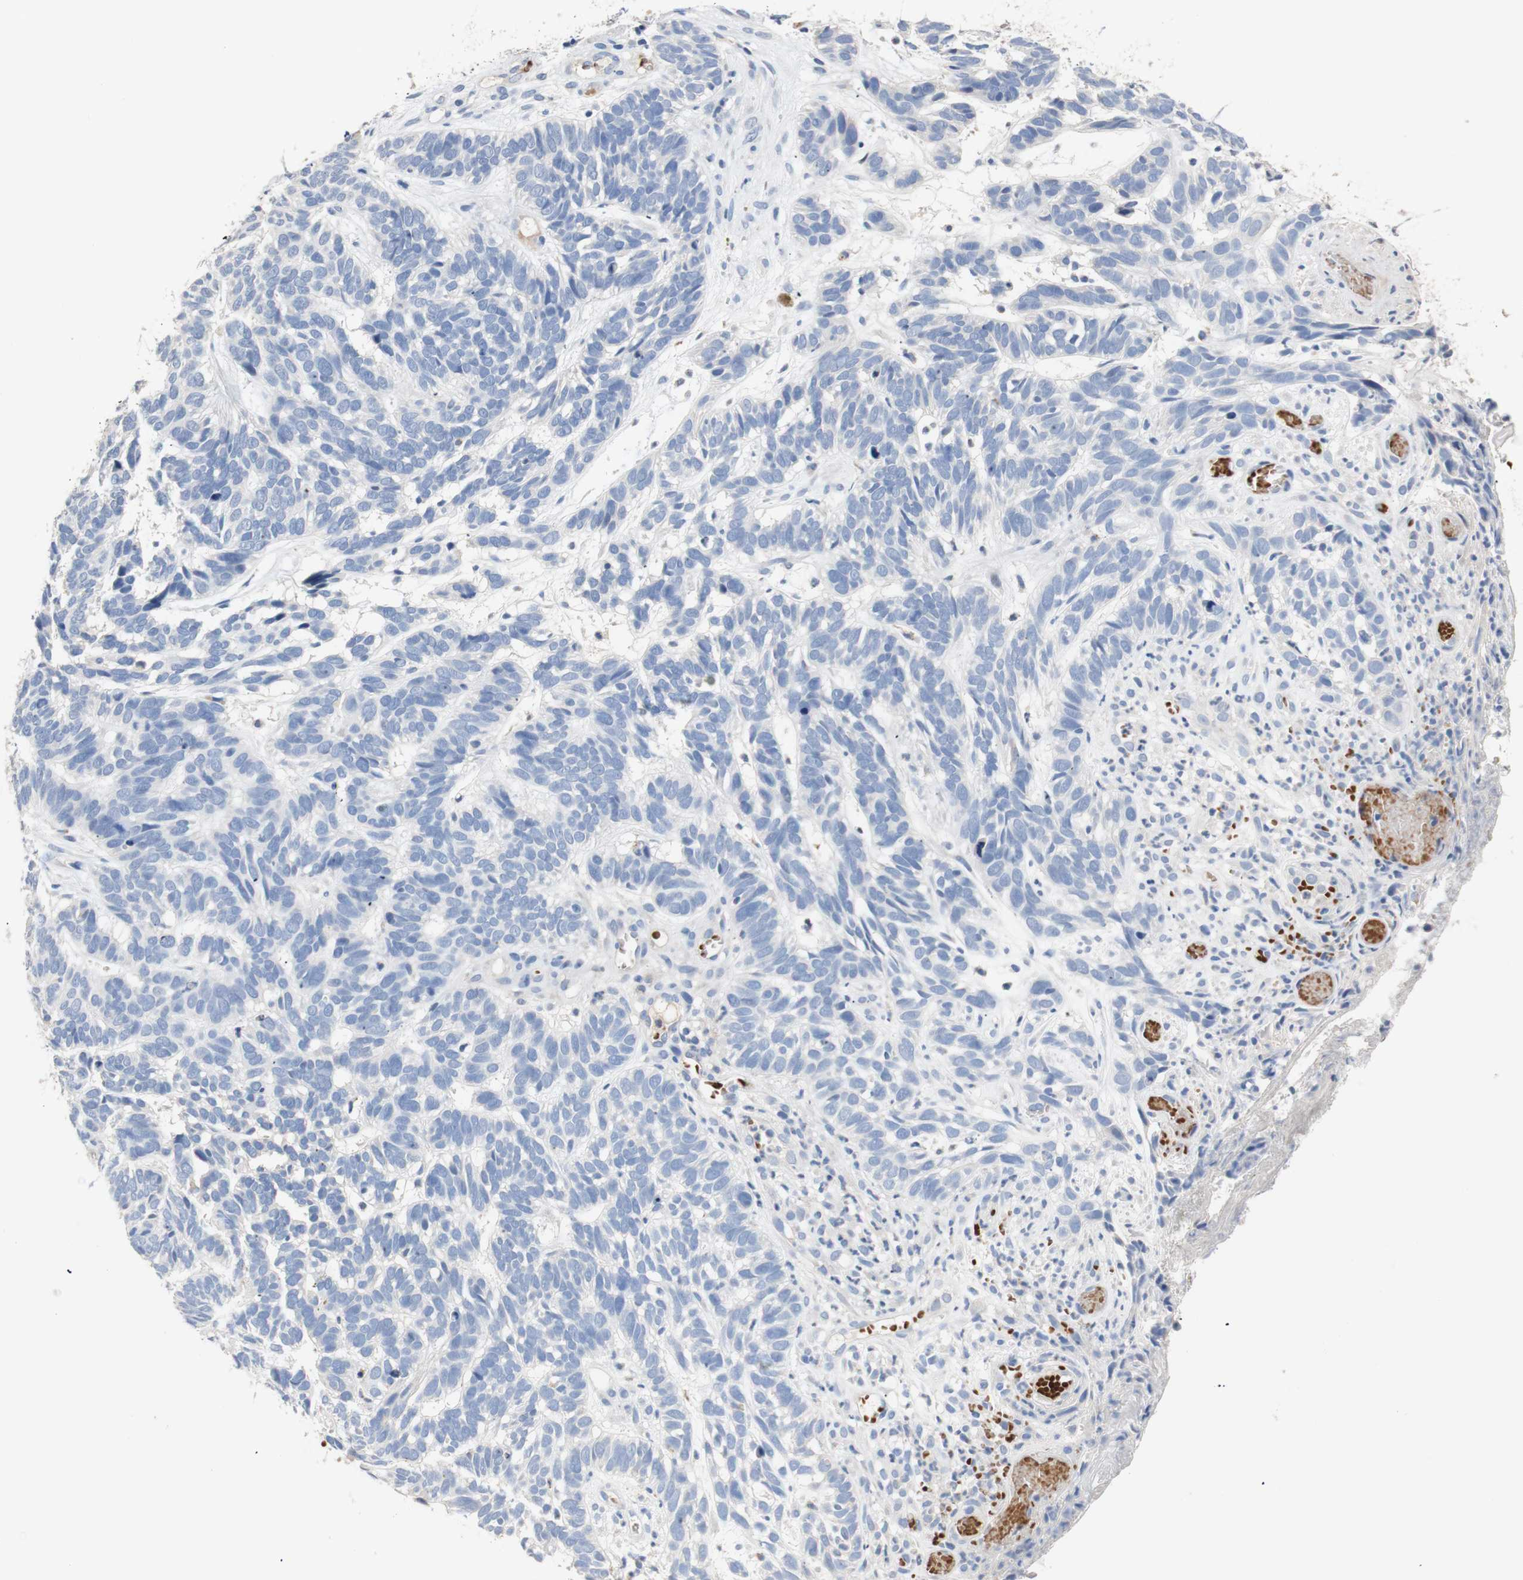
{"staining": {"intensity": "negative", "quantity": "none", "location": "none"}, "tissue": "skin cancer", "cell_type": "Tumor cells", "image_type": "cancer", "snomed": [{"axis": "morphology", "description": "Basal cell carcinoma"}, {"axis": "topography", "description": "Skin"}], "caption": "Immunohistochemistry photomicrograph of skin cancer stained for a protein (brown), which exhibits no expression in tumor cells. The staining is performed using DAB brown chromogen with nuclei counter-stained in using hematoxylin.", "gene": "CDON", "patient": {"sex": "male", "age": 87}}